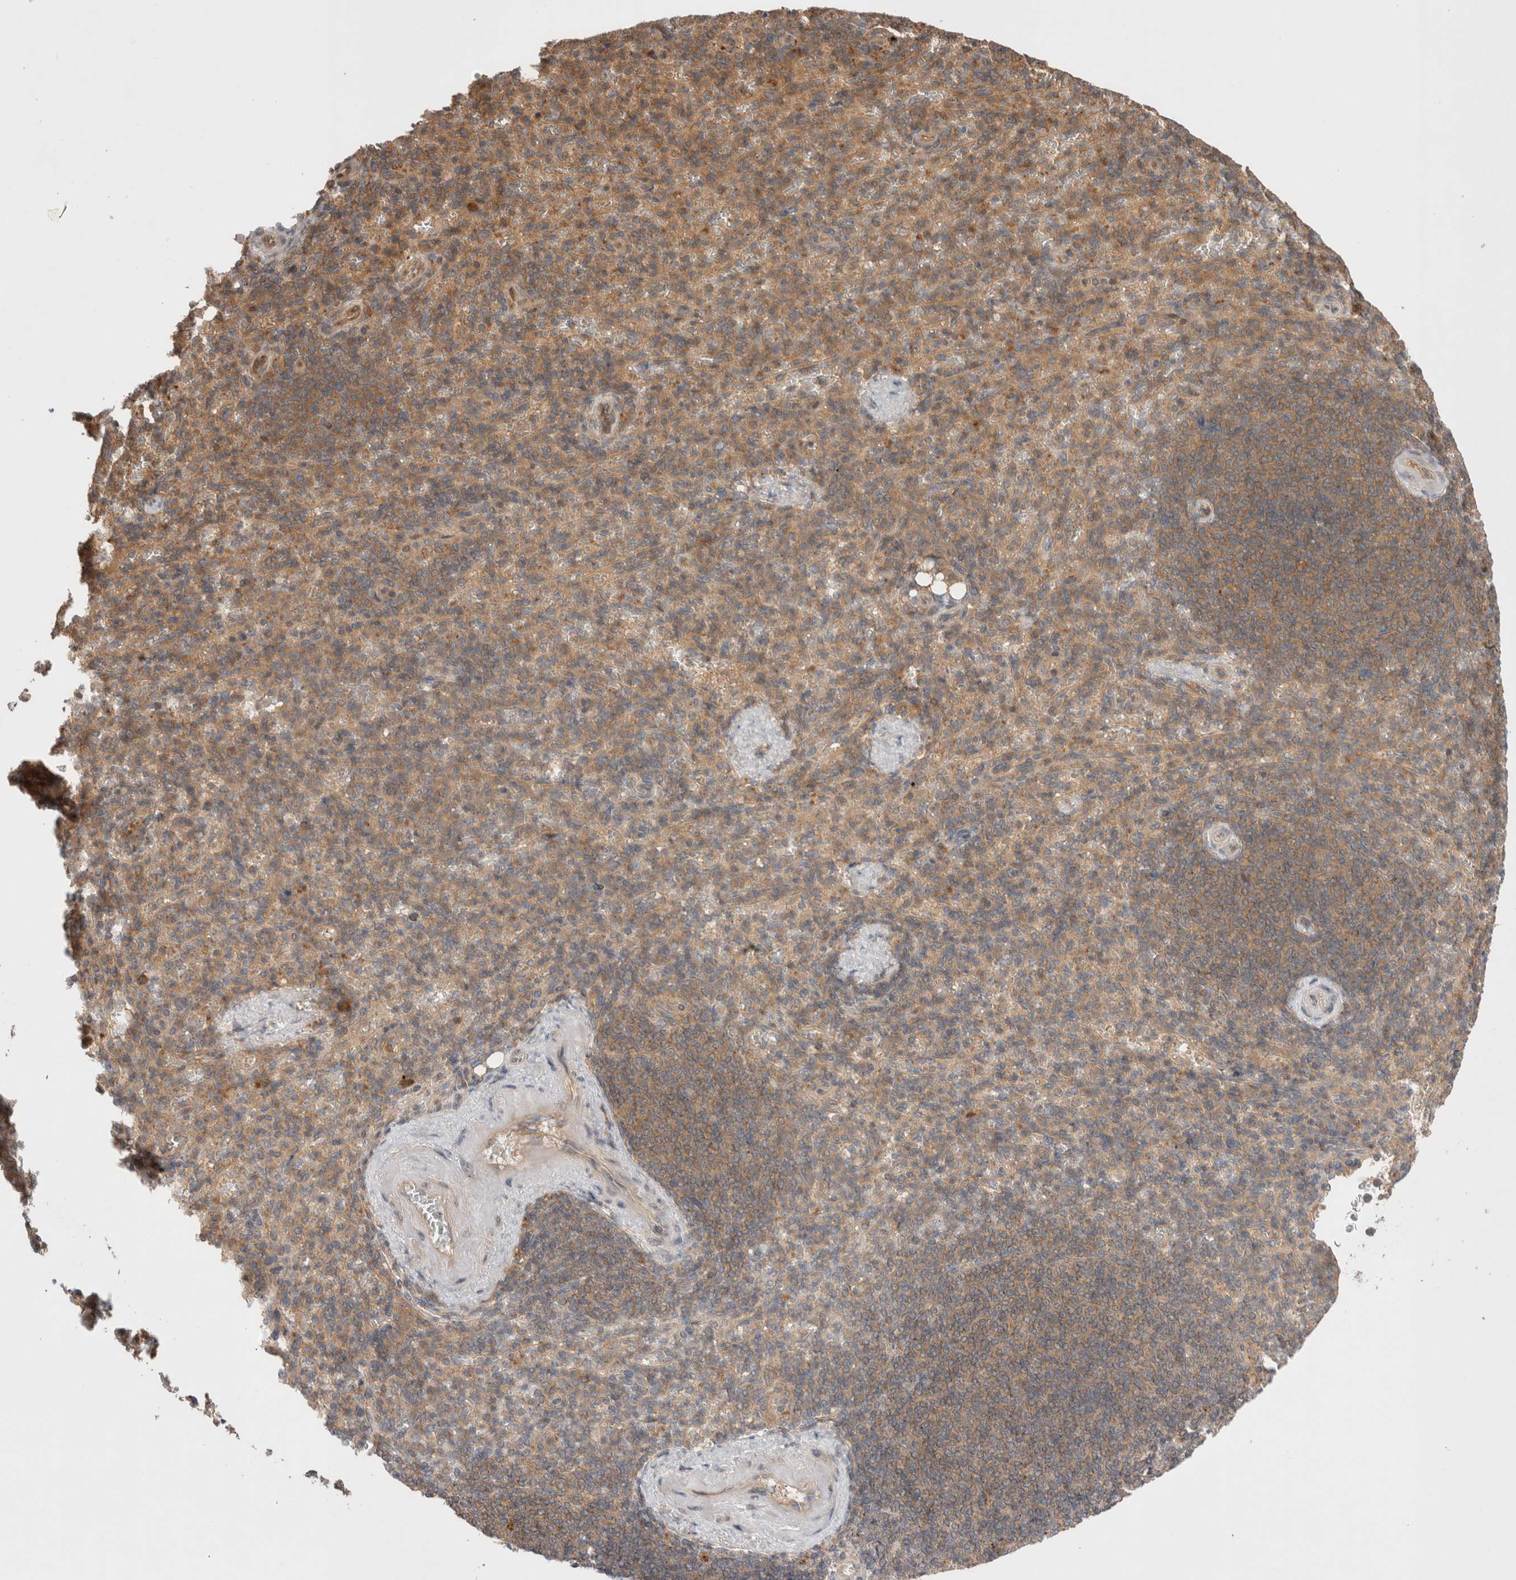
{"staining": {"intensity": "weak", "quantity": "25%-75%", "location": "cytoplasmic/membranous"}, "tissue": "spleen", "cell_type": "Cells in red pulp", "image_type": "normal", "snomed": [{"axis": "morphology", "description": "Normal tissue, NOS"}, {"axis": "topography", "description": "Spleen"}], "caption": "A photomicrograph of spleen stained for a protein shows weak cytoplasmic/membranous brown staining in cells in red pulp. (Brightfield microscopy of DAB IHC at high magnification).", "gene": "VPS28", "patient": {"sex": "female", "age": 74}}